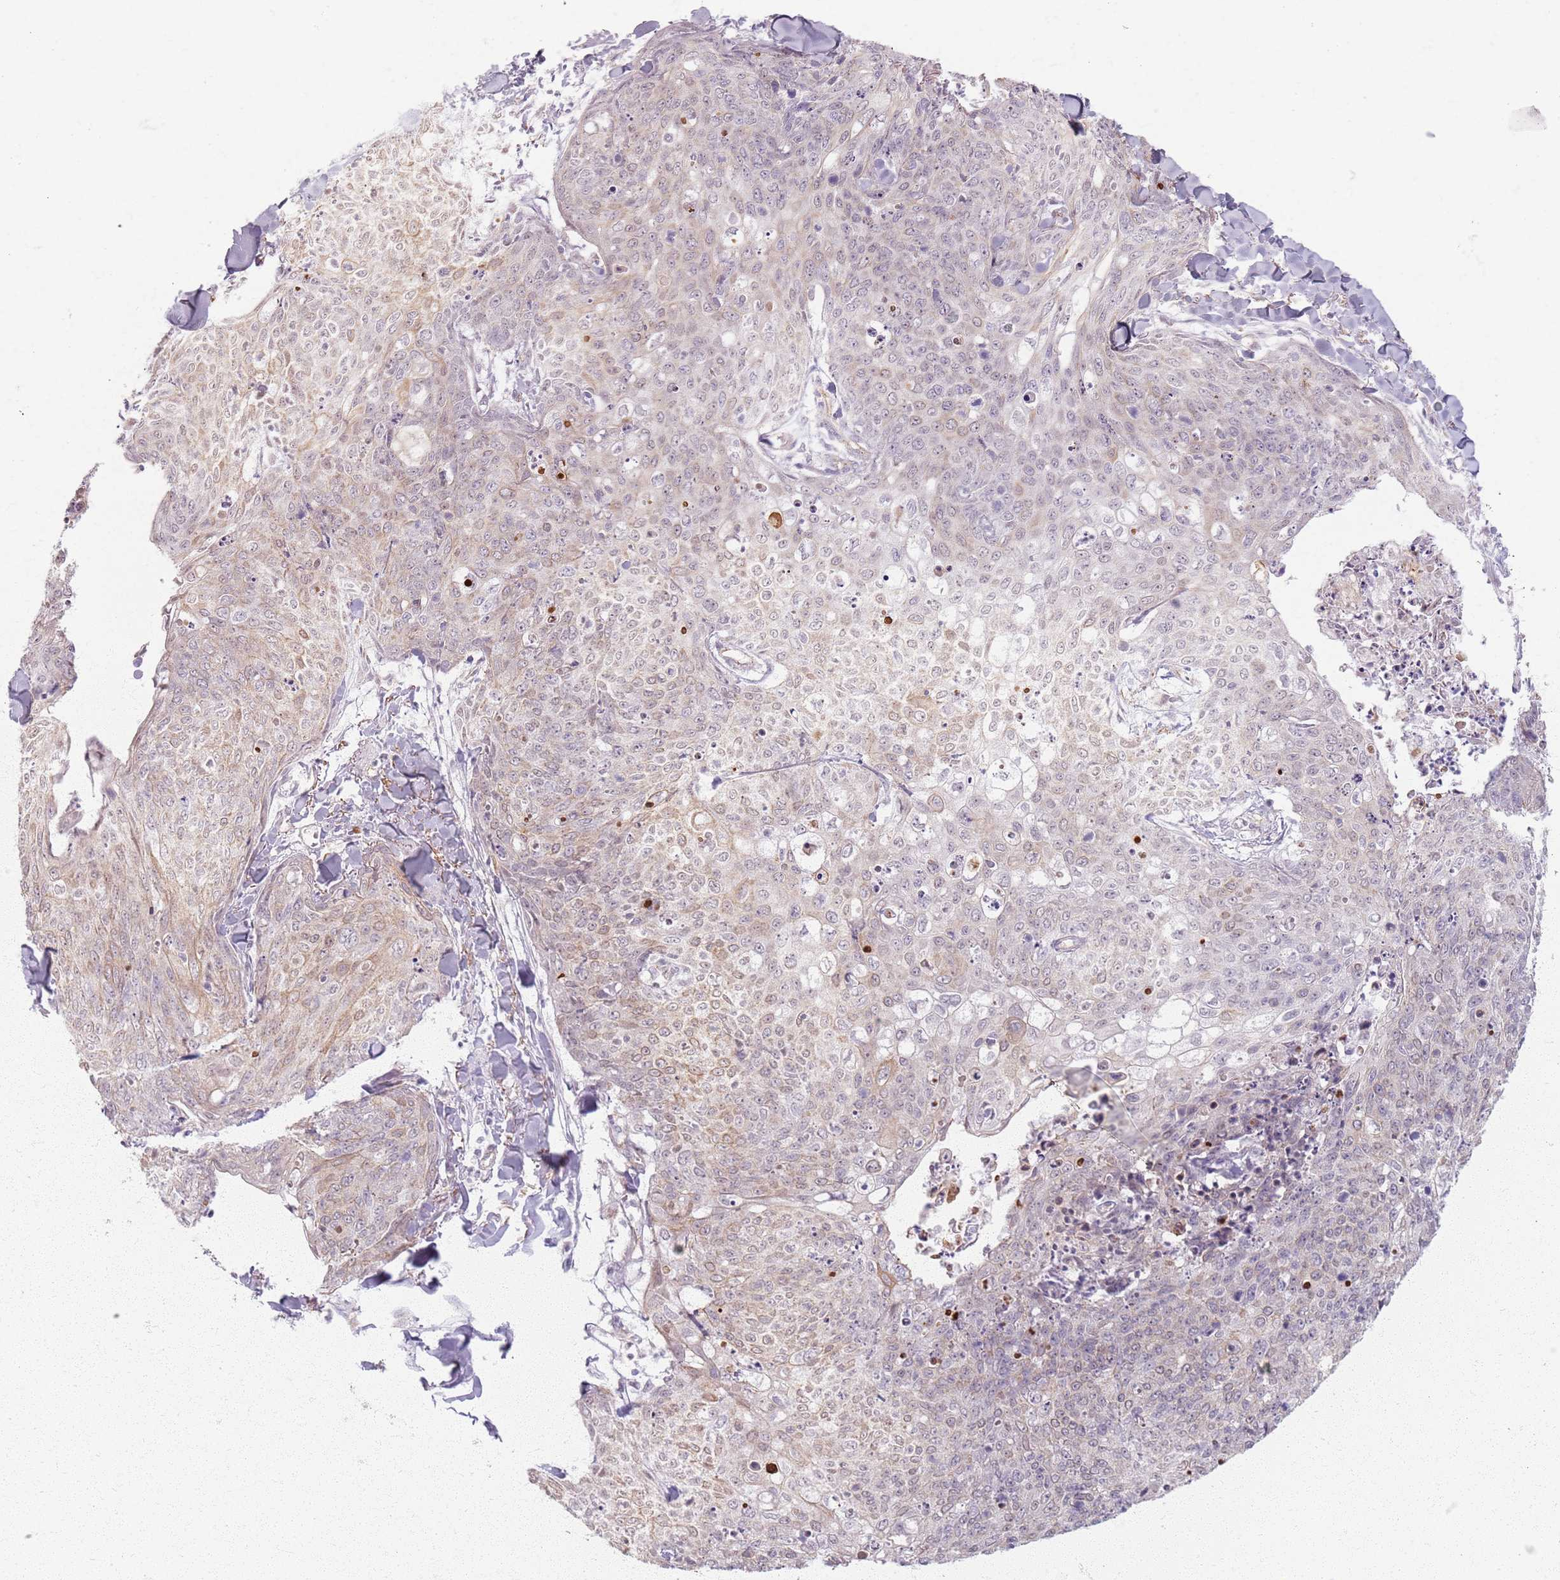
{"staining": {"intensity": "weak", "quantity": "<25%", "location": "cytoplasmic/membranous"}, "tissue": "skin cancer", "cell_type": "Tumor cells", "image_type": "cancer", "snomed": [{"axis": "morphology", "description": "Squamous cell carcinoma, NOS"}, {"axis": "topography", "description": "Skin"}, {"axis": "topography", "description": "Vulva"}], "caption": "The micrograph shows no significant positivity in tumor cells of squamous cell carcinoma (skin).", "gene": "KCNA5", "patient": {"sex": "female", "age": 85}}